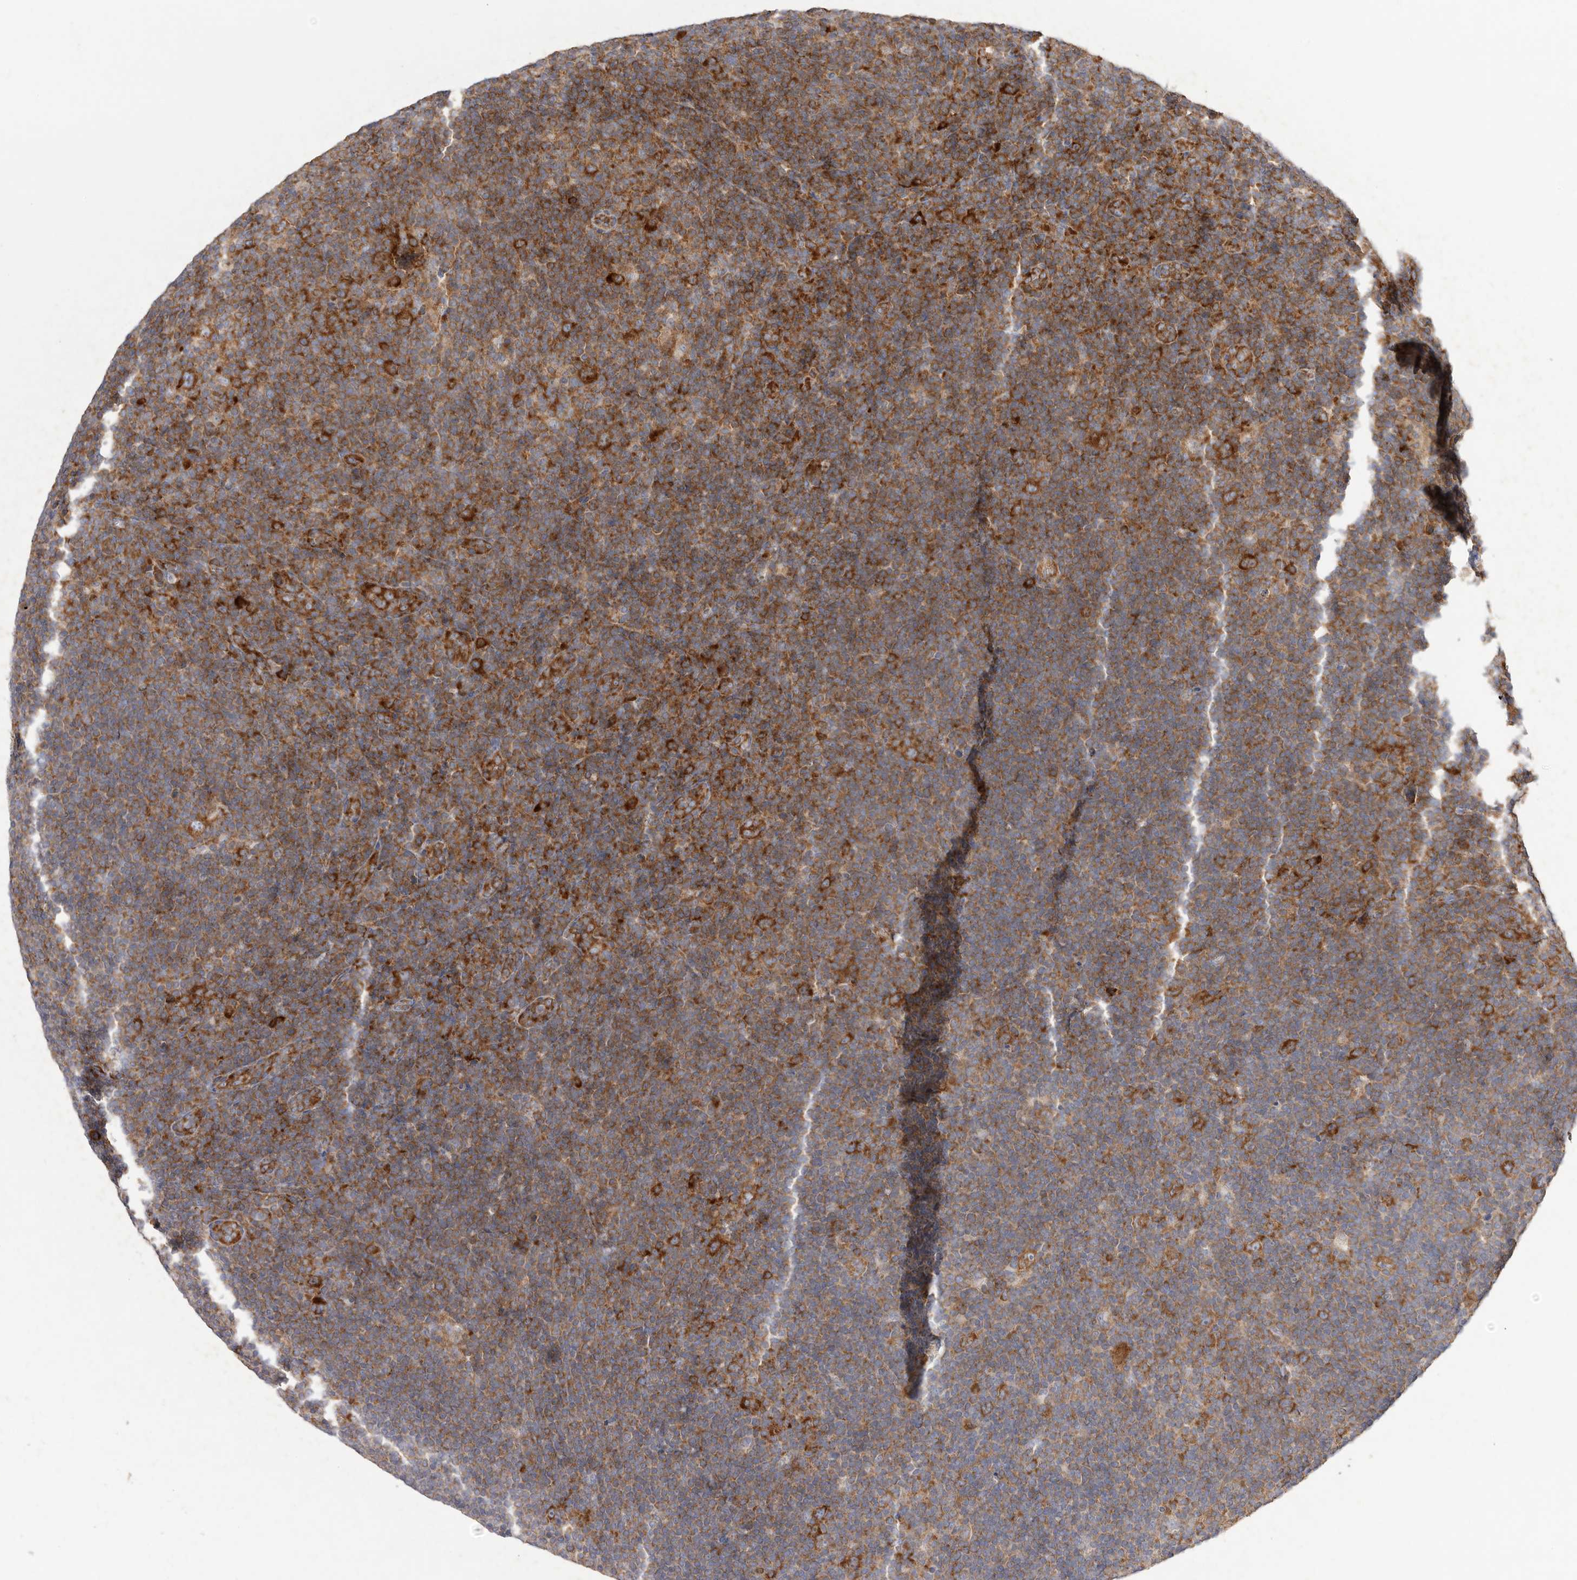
{"staining": {"intensity": "strong", "quantity": ">75%", "location": "cytoplasmic/membranous"}, "tissue": "lymphoma", "cell_type": "Tumor cells", "image_type": "cancer", "snomed": [{"axis": "morphology", "description": "Hodgkin's disease, NOS"}, {"axis": "topography", "description": "Lymph node"}], "caption": "Hodgkin's disease was stained to show a protein in brown. There is high levels of strong cytoplasmic/membranous expression in about >75% of tumor cells.", "gene": "SERBP1", "patient": {"sex": "female", "age": 57}}